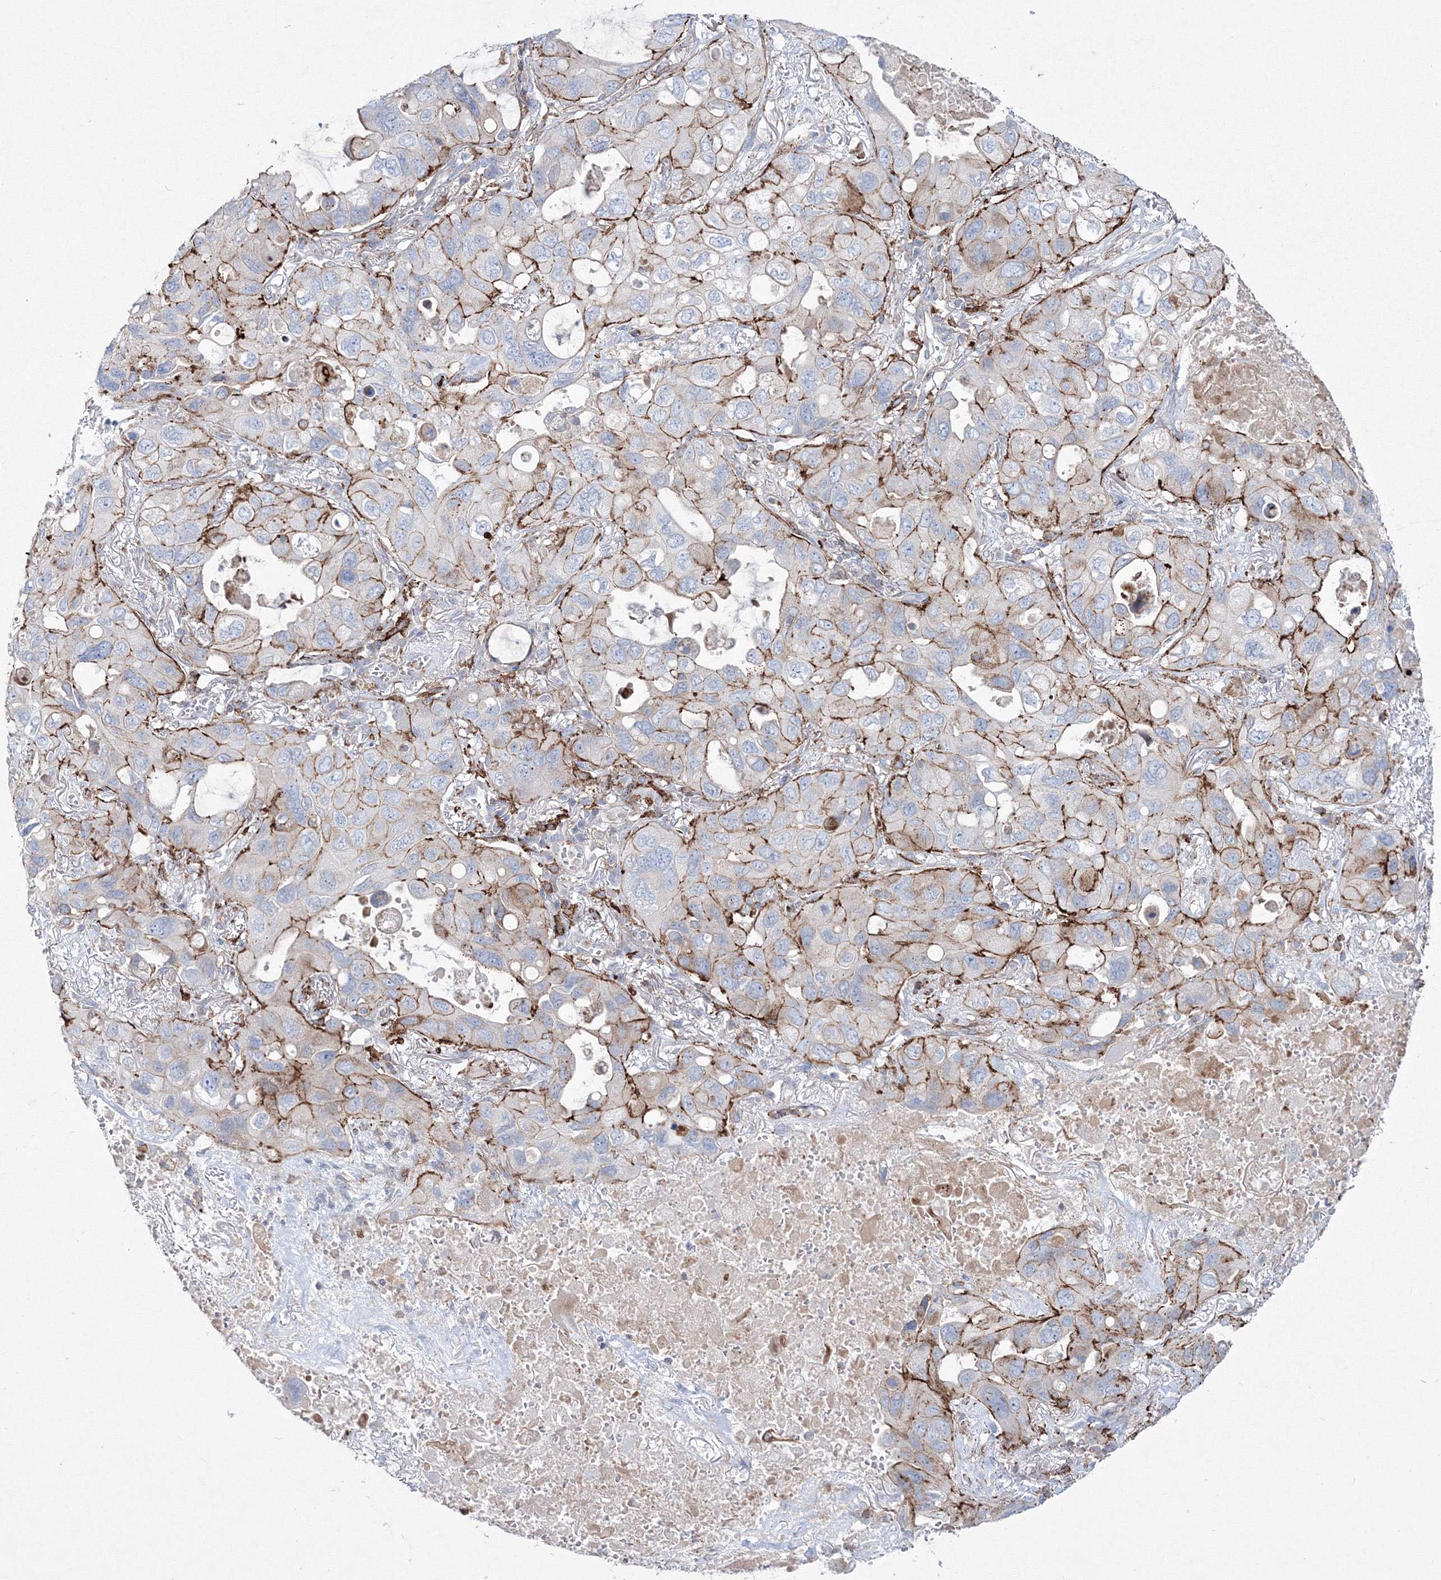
{"staining": {"intensity": "moderate", "quantity": "25%-75%", "location": "cytoplasmic/membranous"}, "tissue": "lung cancer", "cell_type": "Tumor cells", "image_type": "cancer", "snomed": [{"axis": "morphology", "description": "Squamous cell carcinoma, NOS"}, {"axis": "topography", "description": "Lung"}], "caption": "This is an image of IHC staining of lung cancer (squamous cell carcinoma), which shows moderate positivity in the cytoplasmic/membranous of tumor cells.", "gene": "GPR82", "patient": {"sex": "female", "age": 73}}